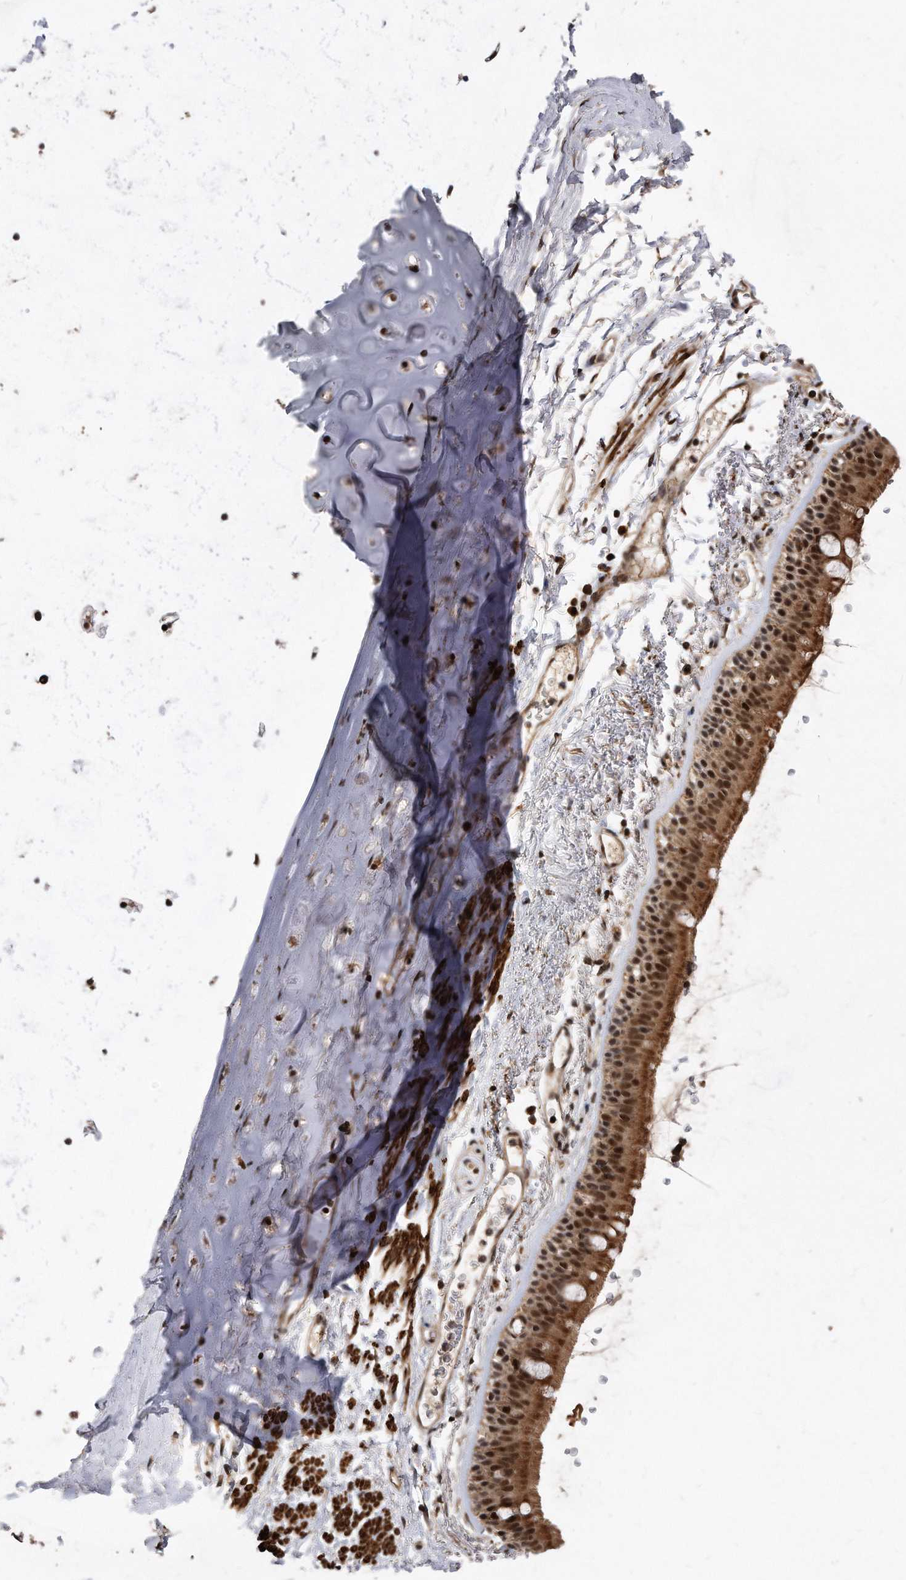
{"staining": {"intensity": "moderate", "quantity": ">75%", "location": "cytoplasmic/membranous,nuclear"}, "tissue": "bronchus", "cell_type": "Respiratory epithelial cells", "image_type": "normal", "snomed": [{"axis": "morphology", "description": "Normal tissue, NOS"}, {"axis": "topography", "description": "Lymph node"}, {"axis": "topography", "description": "Bronchus"}], "caption": "DAB (3,3'-diaminobenzidine) immunohistochemical staining of benign bronchus displays moderate cytoplasmic/membranous,nuclear protein staining in about >75% of respiratory epithelial cells. (Stains: DAB in brown, nuclei in blue, Microscopy: brightfield microscopy at high magnification).", "gene": "DUSP22", "patient": {"sex": "female", "age": 70}}